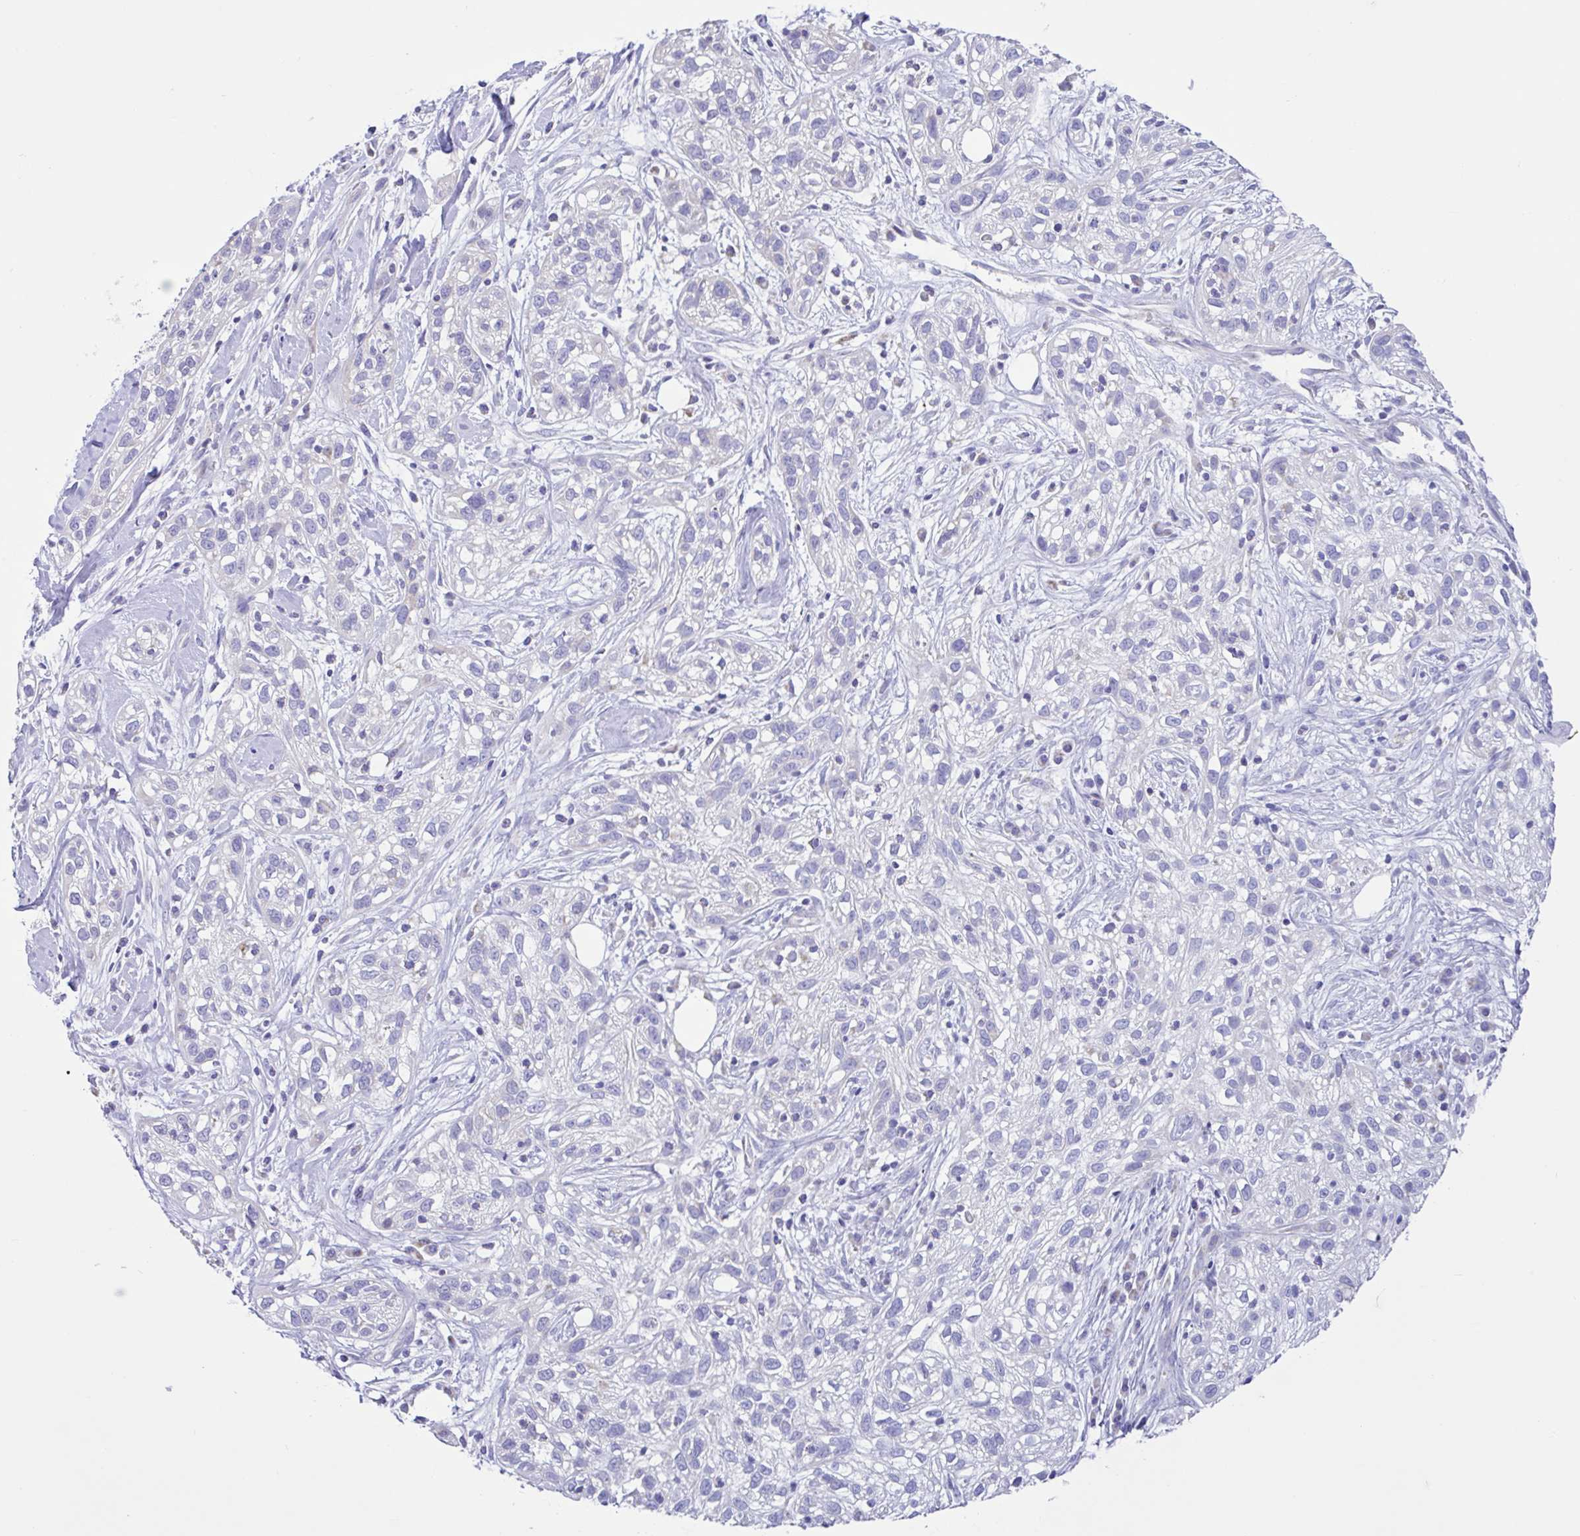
{"staining": {"intensity": "negative", "quantity": "none", "location": "none"}, "tissue": "skin cancer", "cell_type": "Tumor cells", "image_type": "cancer", "snomed": [{"axis": "morphology", "description": "Squamous cell carcinoma, NOS"}, {"axis": "topography", "description": "Skin"}], "caption": "This is an IHC photomicrograph of human squamous cell carcinoma (skin). There is no positivity in tumor cells.", "gene": "NDUFS2", "patient": {"sex": "male", "age": 82}}